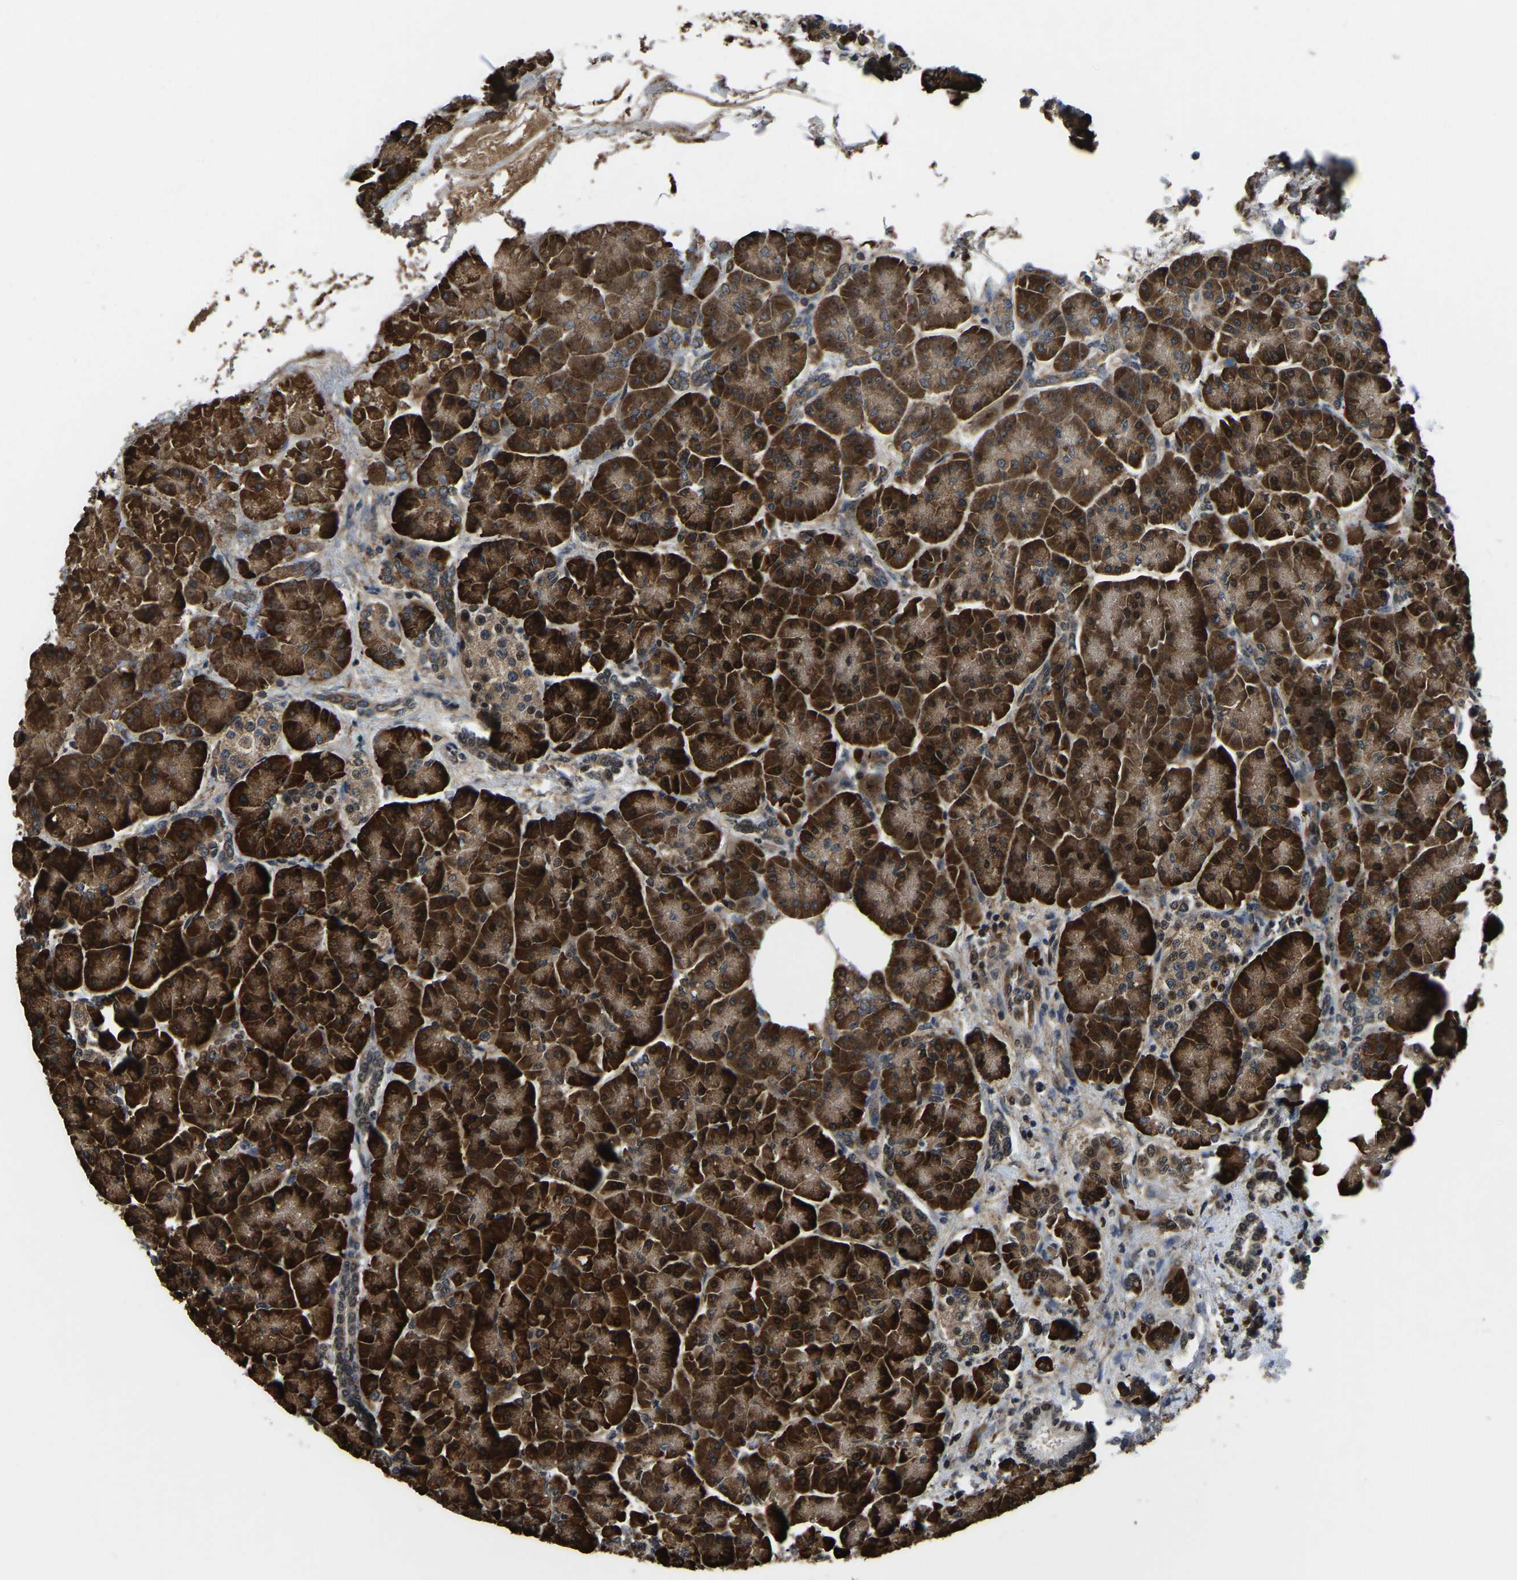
{"staining": {"intensity": "strong", "quantity": ">75%", "location": "cytoplasmic/membranous,nuclear"}, "tissue": "pancreas", "cell_type": "Exocrine glandular cells", "image_type": "normal", "snomed": [{"axis": "morphology", "description": "Normal tissue, NOS"}, {"axis": "topography", "description": "Pancreas"}], "caption": "High-magnification brightfield microscopy of normal pancreas stained with DAB (brown) and counterstained with hematoxylin (blue). exocrine glandular cells exhibit strong cytoplasmic/membranous,nuclear staining is present in approximately>75% of cells. (DAB IHC, brown staining for protein, blue staining for nuclei).", "gene": "DFFA", "patient": {"sex": "female", "age": 70}}